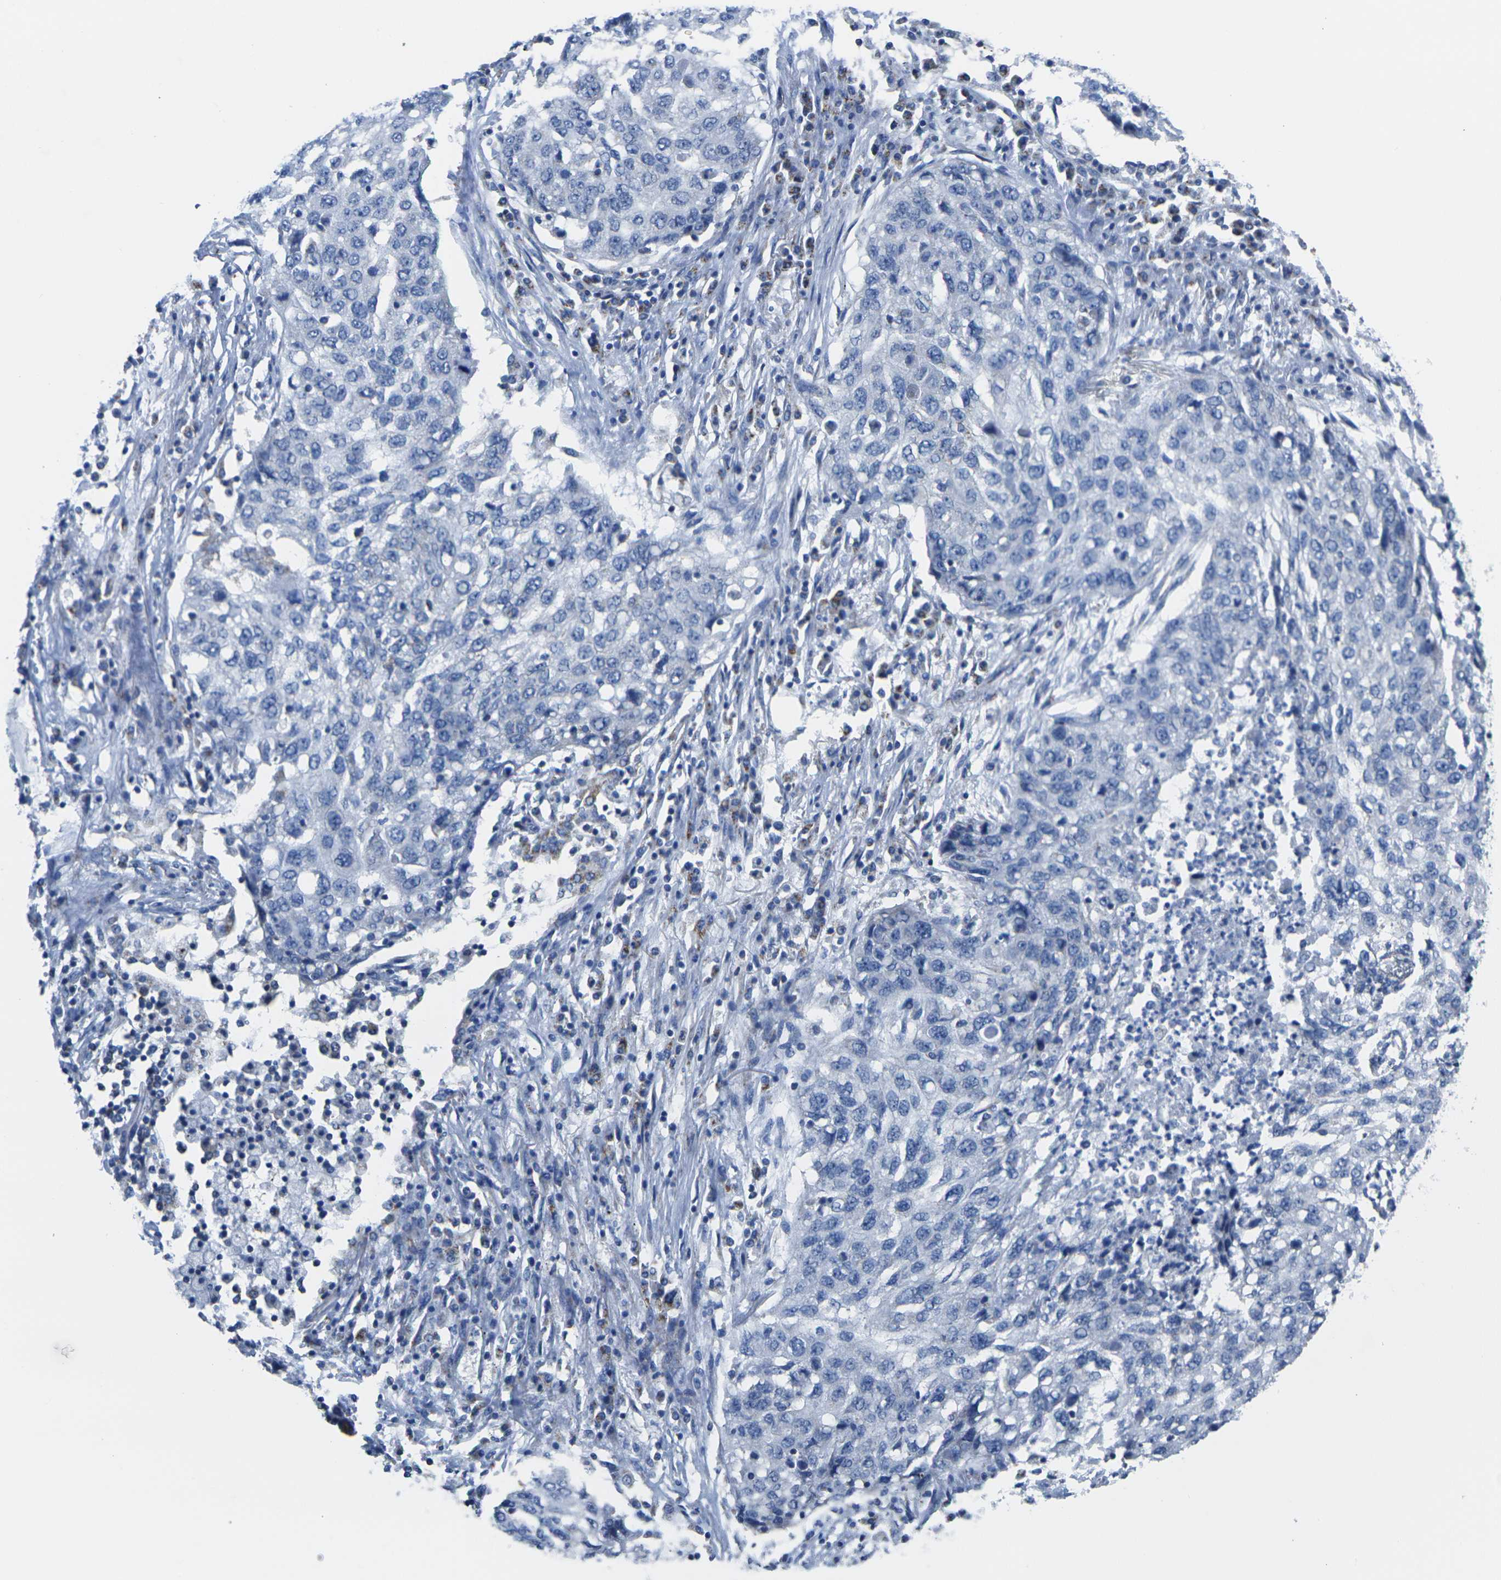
{"staining": {"intensity": "negative", "quantity": "none", "location": "none"}, "tissue": "lung cancer", "cell_type": "Tumor cells", "image_type": "cancer", "snomed": [{"axis": "morphology", "description": "Squamous cell carcinoma, NOS"}, {"axis": "topography", "description": "Lung"}], "caption": "Immunohistochemical staining of human squamous cell carcinoma (lung) displays no significant expression in tumor cells.", "gene": "TMEM204", "patient": {"sex": "female", "age": 63}}